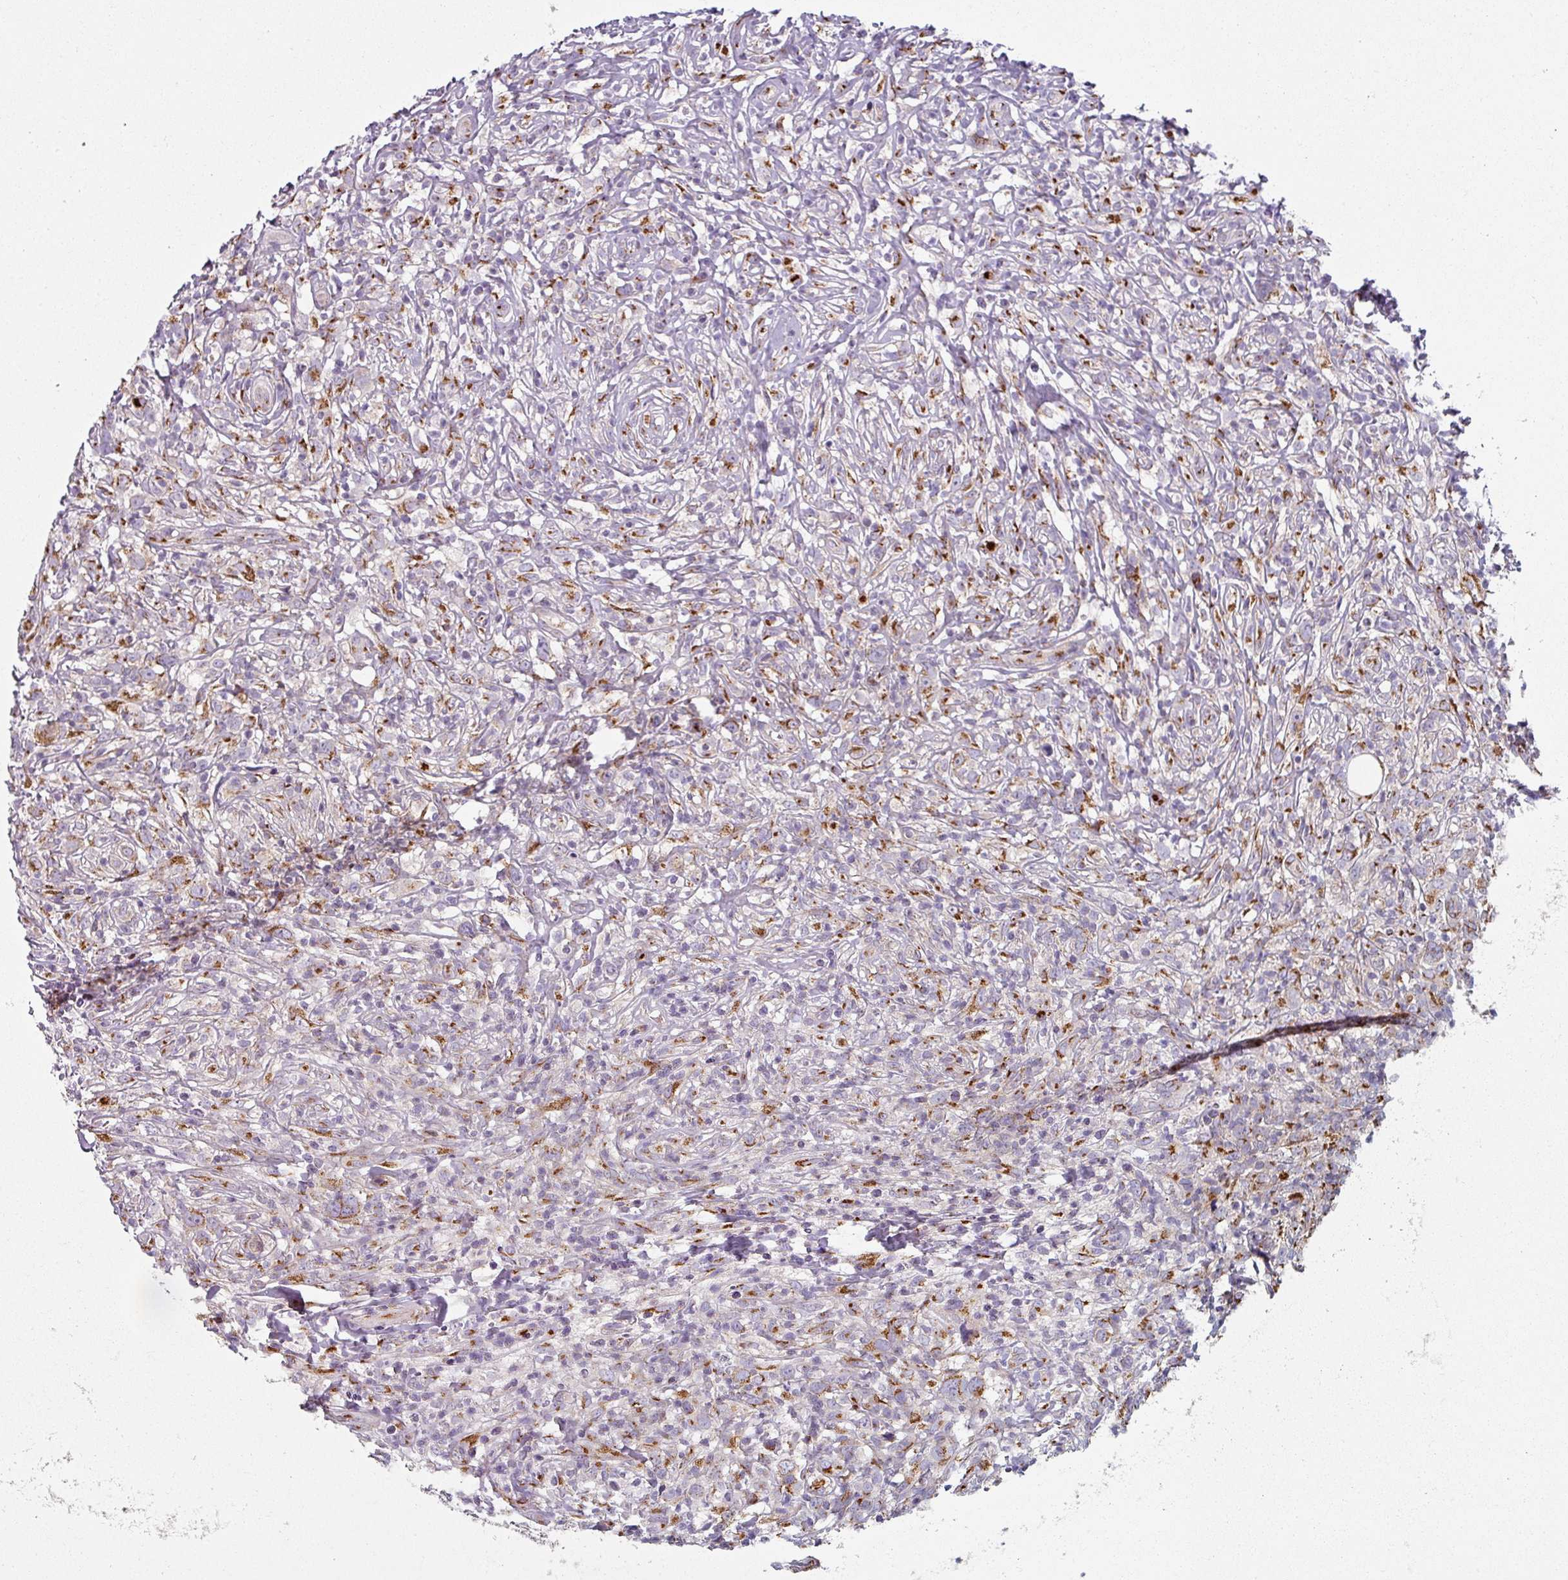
{"staining": {"intensity": "moderate", "quantity": "25%-75%", "location": "cytoplasmic/membranous"}, "tissue": "lymphoma", "cell_type": "Tumor cells", "image_type": "cancer", "snomed": [{"axis": "morphology", "description": "Hodgkin's disease, NOS"}, {"axis": "topography", "description": "No Tissue"}], "caption": "Immunohistochemical staining of lymphoma reveals moderate cytoplasmic/membranous protein positivity in approximately 25%-75% of tumor cells. (IHC, brightfield microscopy, high magnification).", "gene": "CCDC85B", "patient": {"sex": "female", "age": 21}}